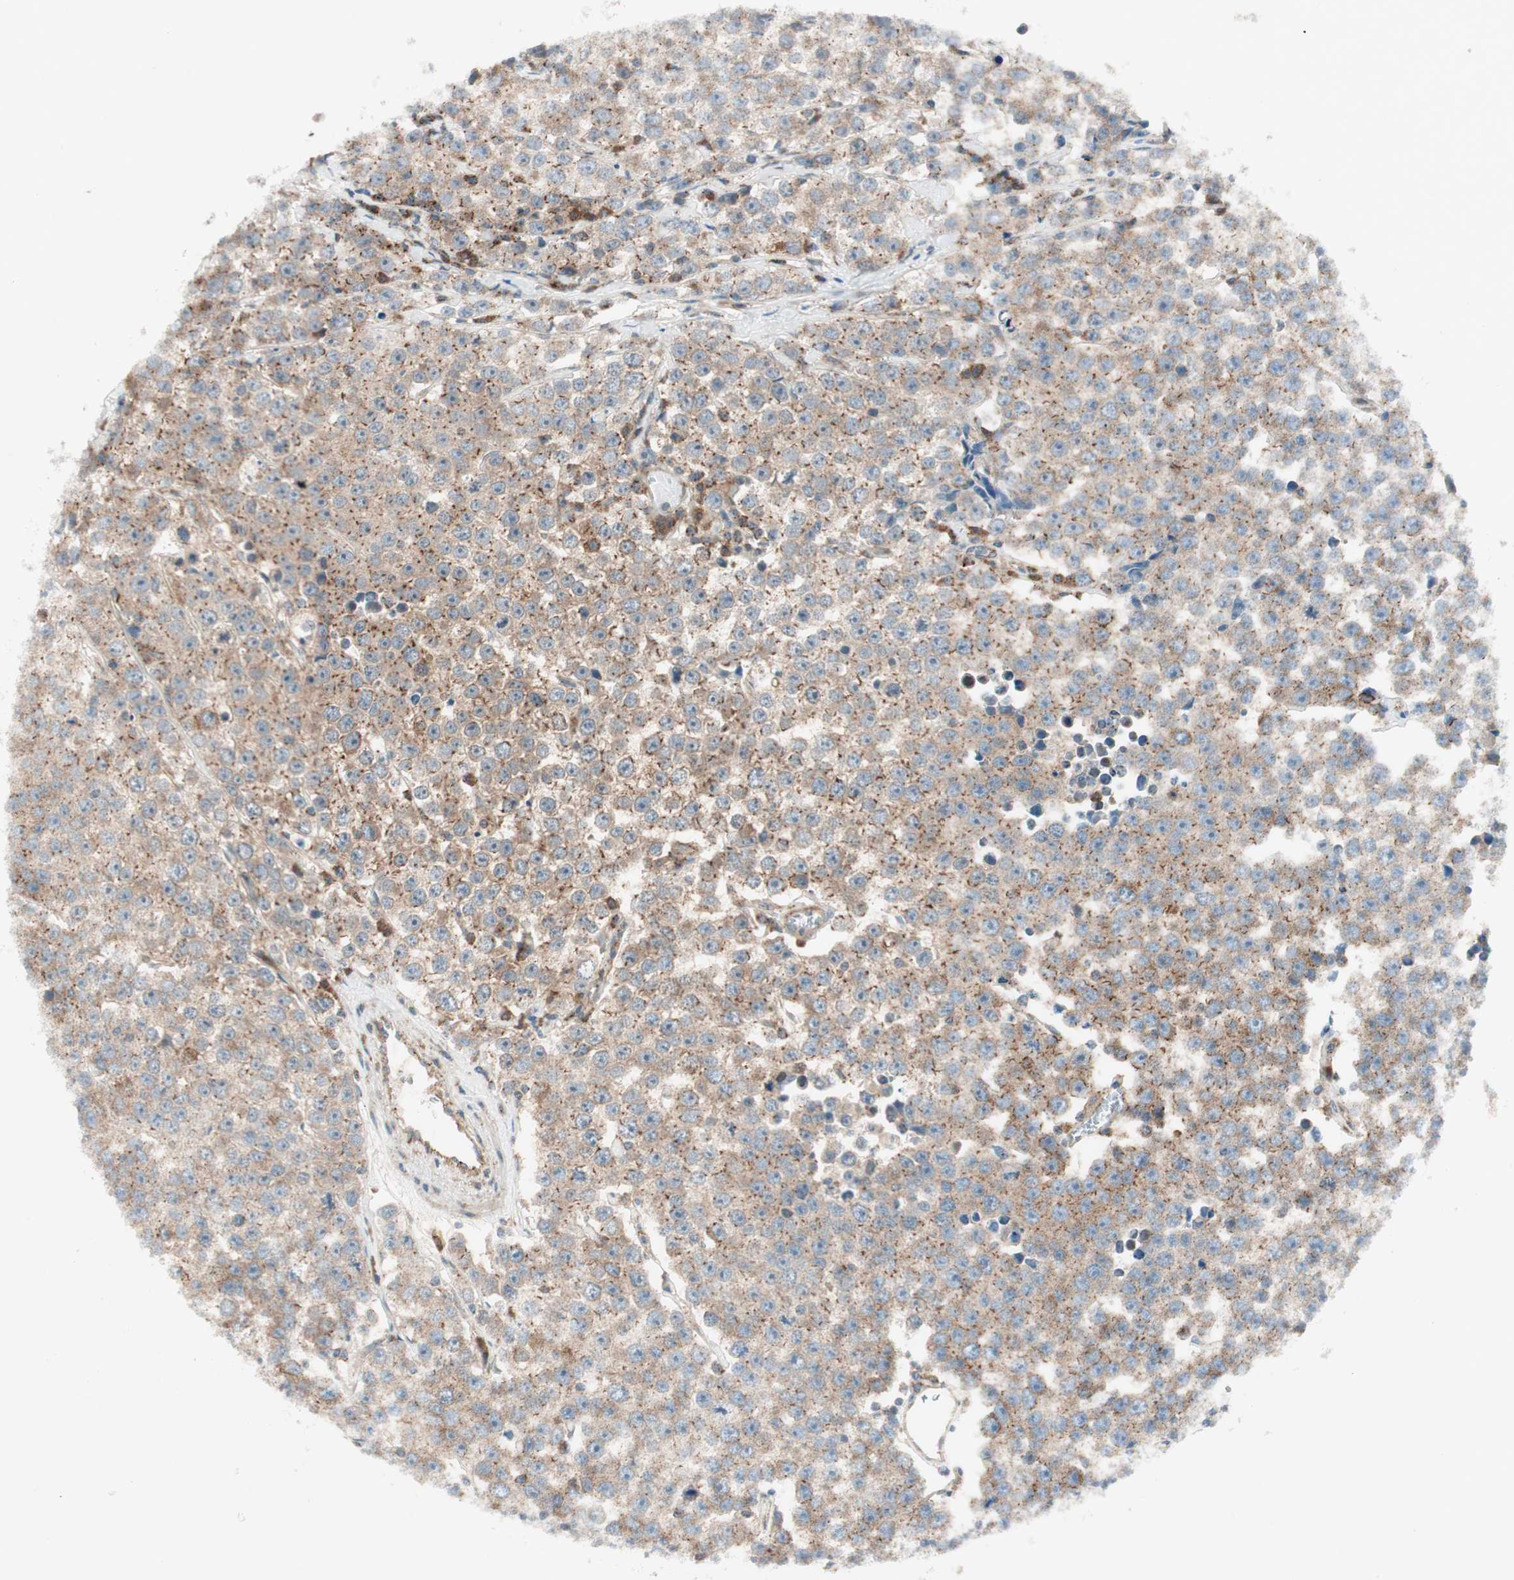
{"staining": {"intensity": "moderate", "quantity": ">75%", "location": "cytoplasmic/membranous"}, "tissue": "testis cancer", "cell_type": "Tumor cells", "image_type": "cancer", "snomed": [{"axis": "morphology", "description": "Seminoma, NOS"}, {"axis": "morphology", "description": "Carcinoma, Embryonal, NOS"}, {"axis": "topography", "description": "Testis"}], "caption": "Immunohistochemistry histopathology image of testis cancer (embryonal carcinoma) stained for a protein (brown), which demonstrates medium levels of moderate cytoplasmic/membranous staining in about >75% of tumor cells.", "gene": "CCL14", "patient": {"sex": "male", "age": 52}}